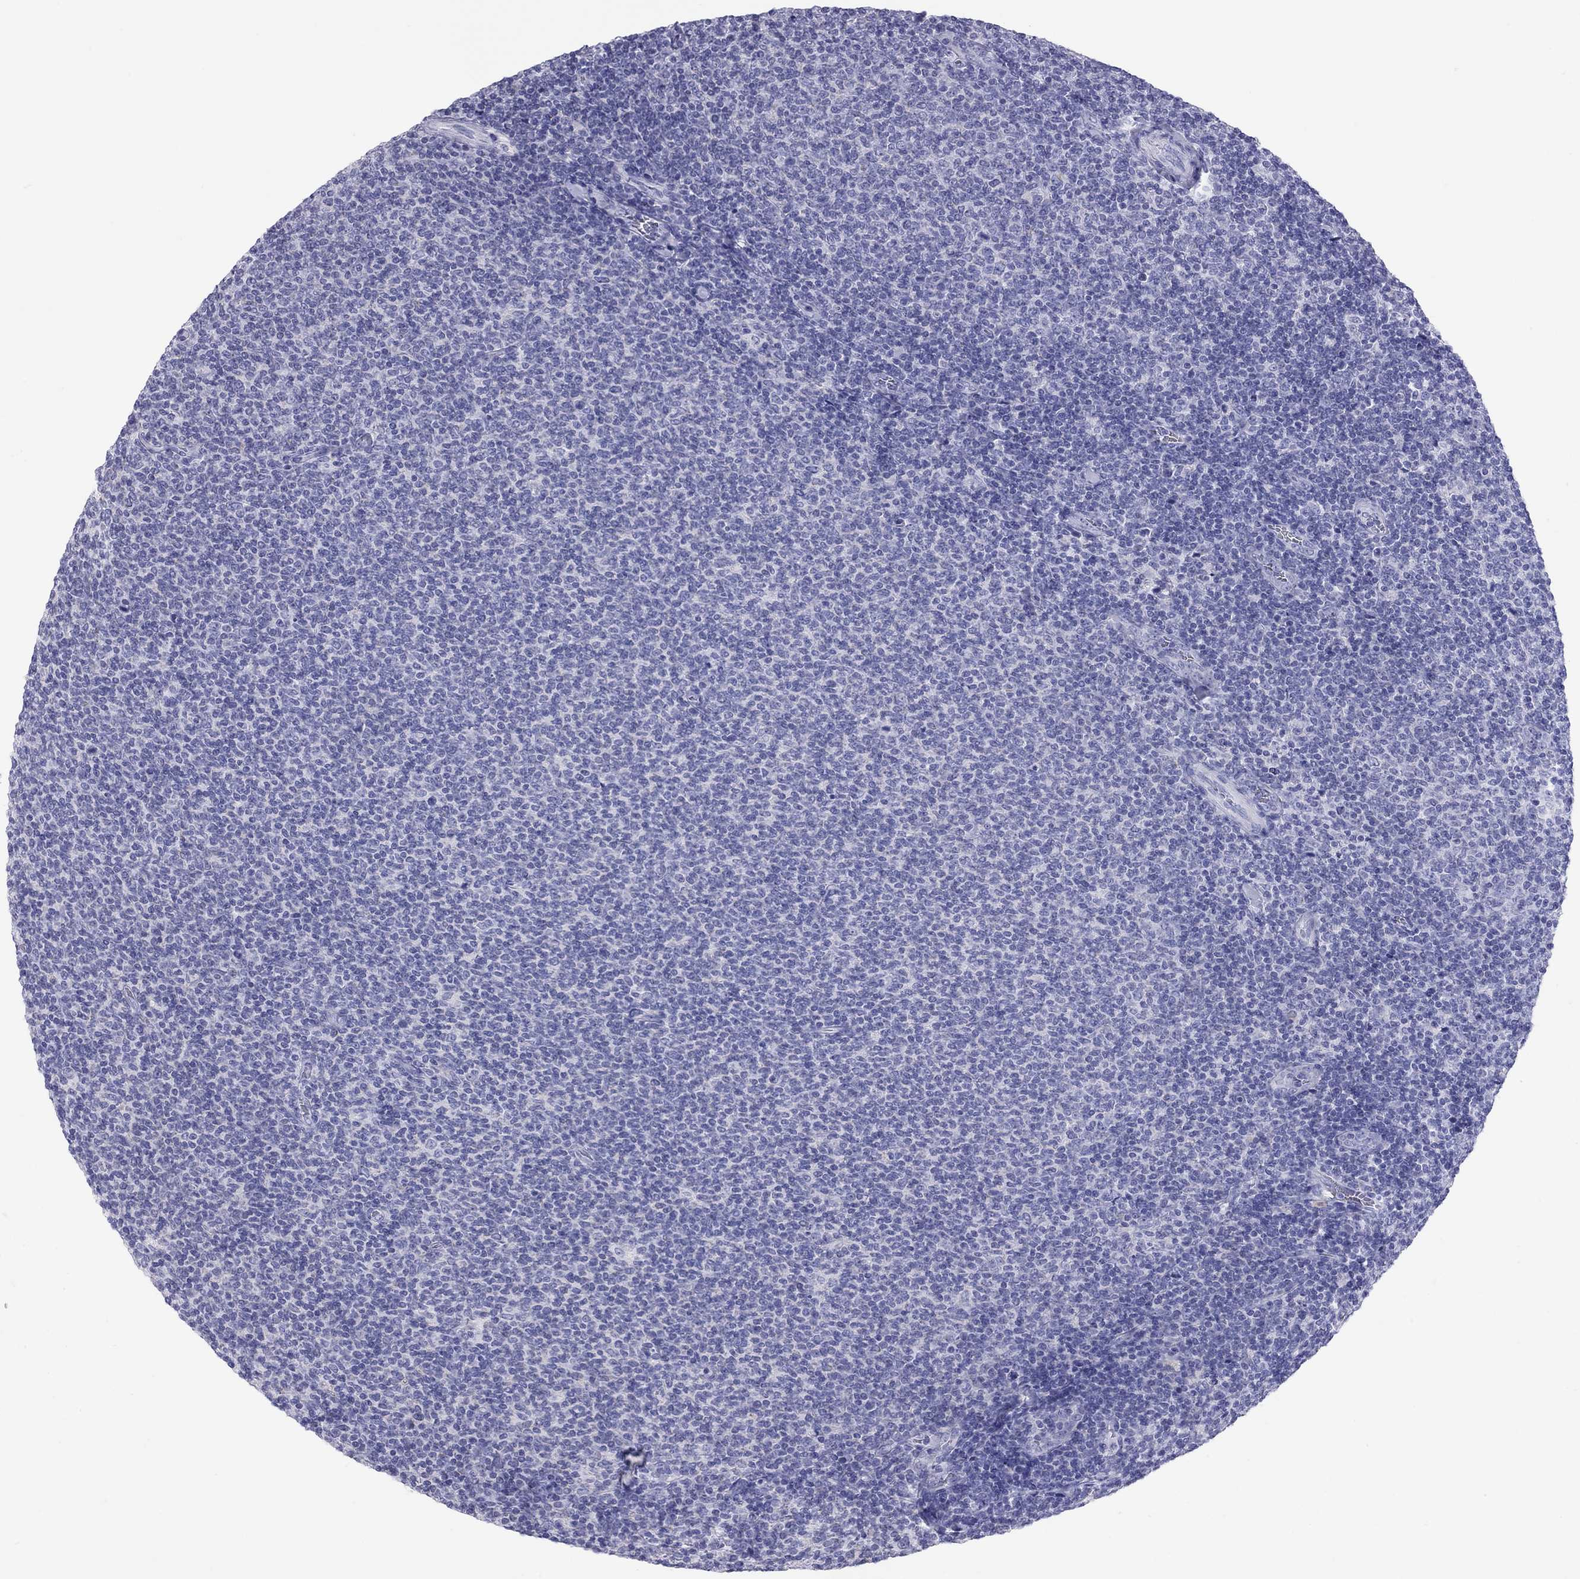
{"staining": {"intensity": "negative", "quantity": "none", "location": "none"}, "tissue": "lymphoma", "cell_type": "Tumor cells", "image_type": "cancer", "snomed": [{"axis": "morphology", "description": "Malignant lymphoma, non-Hodgkin's type, Low grade"}, {"axis": "topography", "description": "Lymph node"}], "caption": "Photomicrograph shows no protein positivity in tumor cells of lymphoma tissue. (DAB (3,3'-diaminobenzidine) immunohistochemistry (IHC) visualized using brightfield microscopy, high magnification).", "gene": "DPY19L2", "patient": {"sex": "male", "age": 52}}